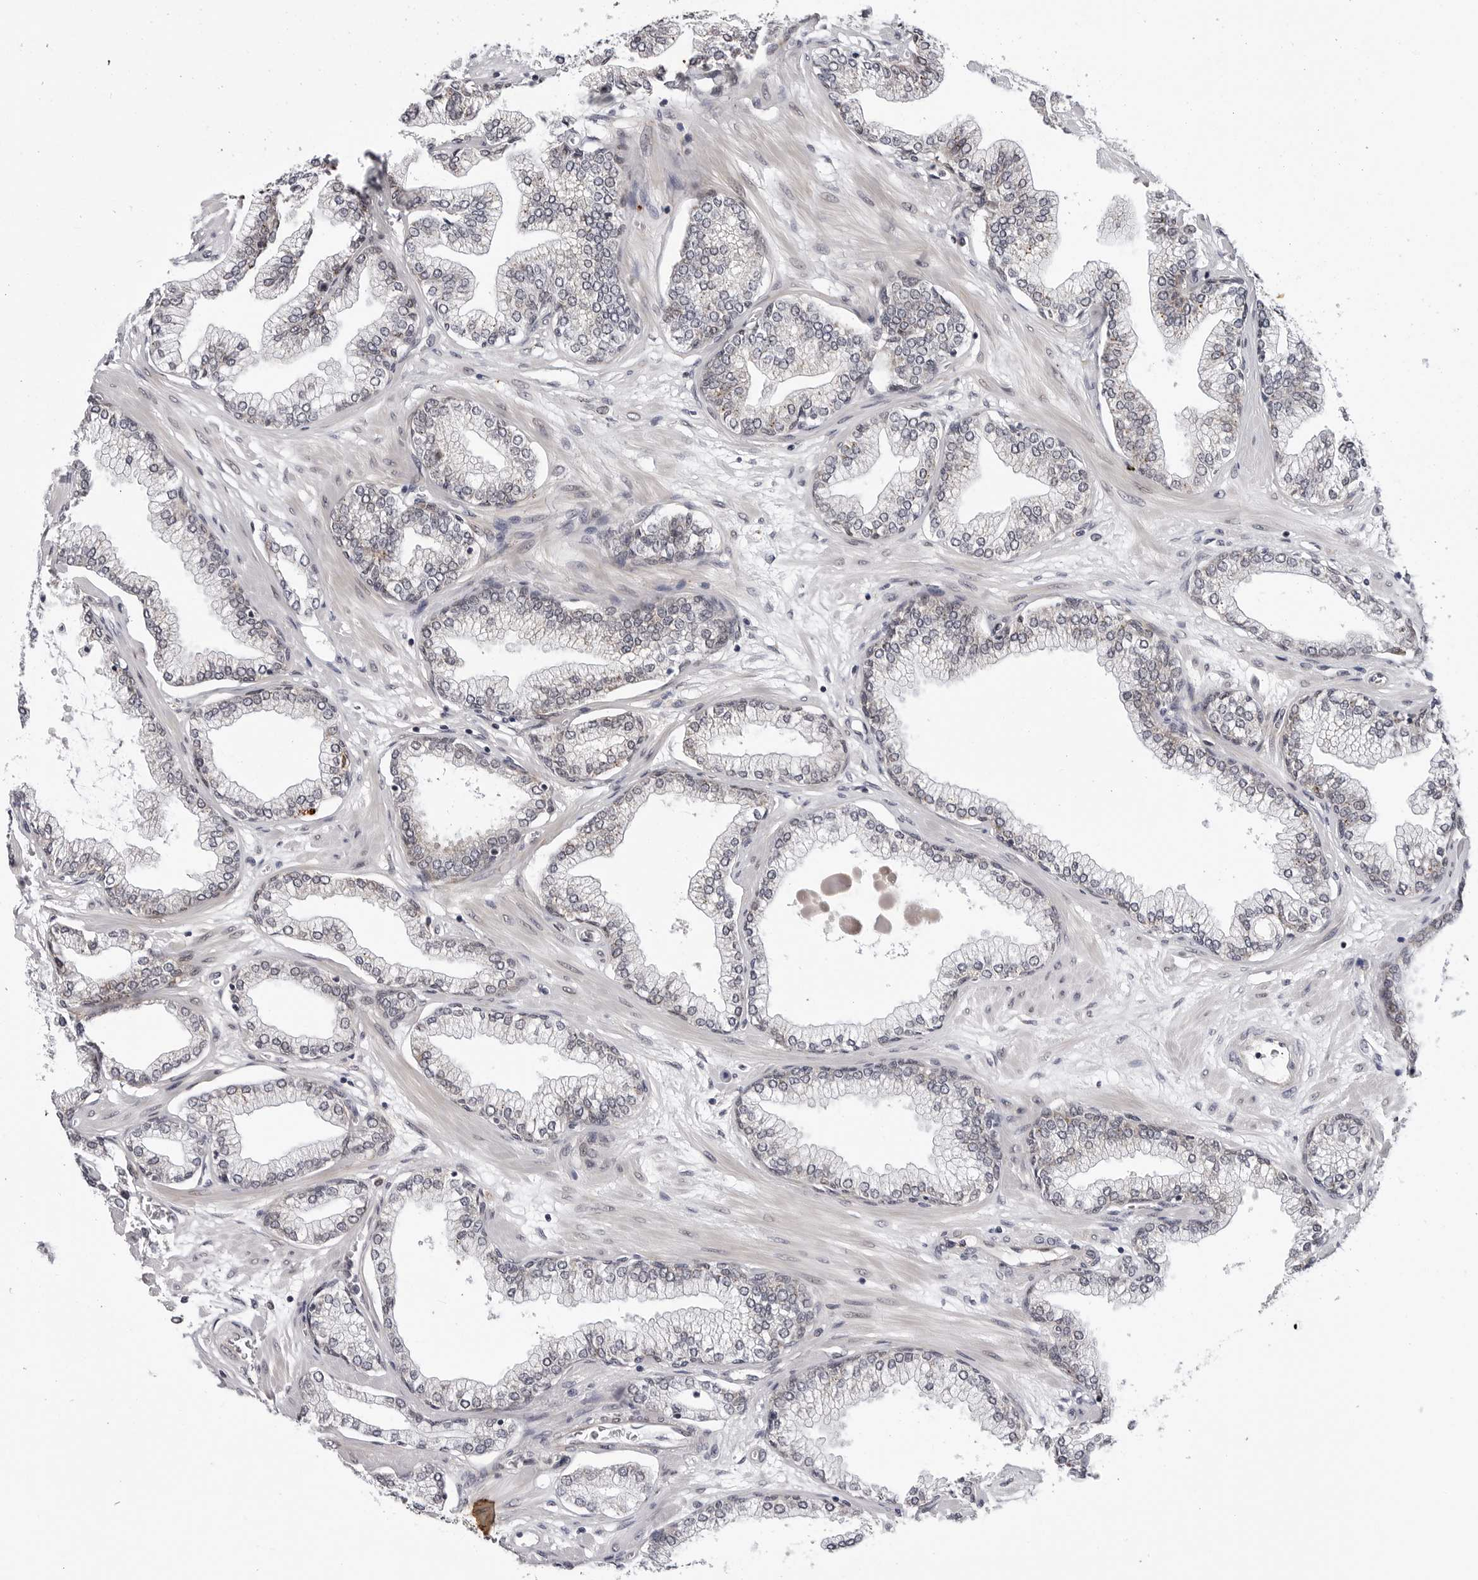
{"staining": {"intensity": "weak", "quantity": "25%-75%", "location": "cytoplasmic/membranous,nuclear"}, "tissue": "prostate", "cell_type": "Glandular cells", "image_type": "normal", "snomed": [{"axis": "morphology", "description": "Normal tissue, NOS"}, {"axis": "morphology", "description": "Urothelial carcinoma, Low grade"}, {"axis": "topography", "description": "Urinary bladder"}, {"axis": "topography", "description": "Prostate"}], "caption": "Protein expression analysis of normal prostate shows weak cytoplasmic/membranous,nuclear positivity in approximately 25%-75% of glandular cells.", "gene": "KIAA1614", "patient": {"sex": "male", "age": 60}}